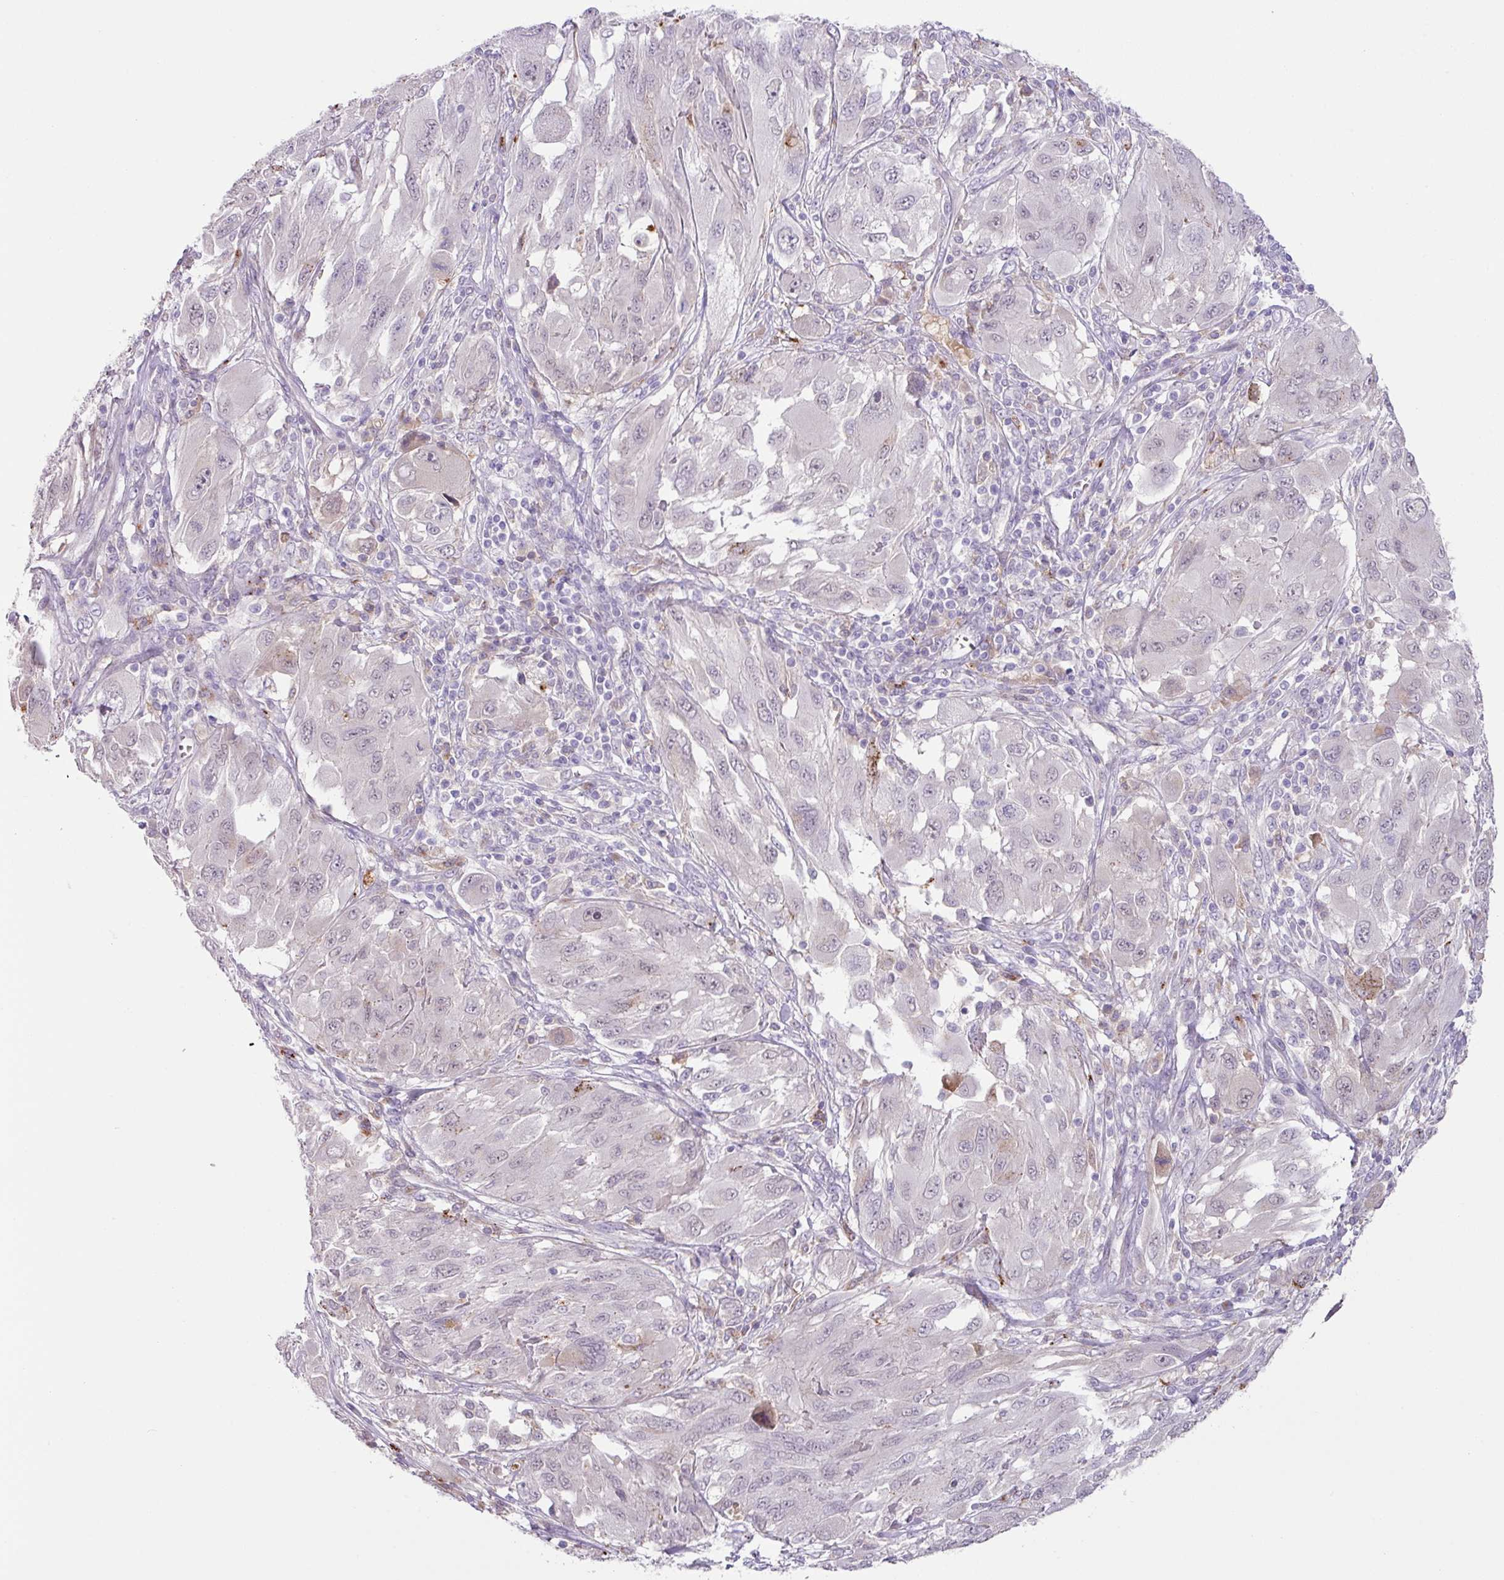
{"staining": {"intensity": "moderate", "quantity": "<25%", "location": "cytoplasmic/membranous"}, "tissue": "melanoma", "cell_type": "Tumor cells", "image_type": "cancer", "snomed": [{"axis": "morphology", "description": "Malignant melanoma, NOS"}, {"axis": "topography", "description": "Skin"}], "caption": "Immunohistochemistry (IHC) histopathology image of human melanoma stained for a protein (brown), which reveals low levels of moderate cytoplasmic/membranous positivity in about <25% of tumor cells.", "gene": "PLEKHH3", "patient": {"sex": "female", "age": 91}}